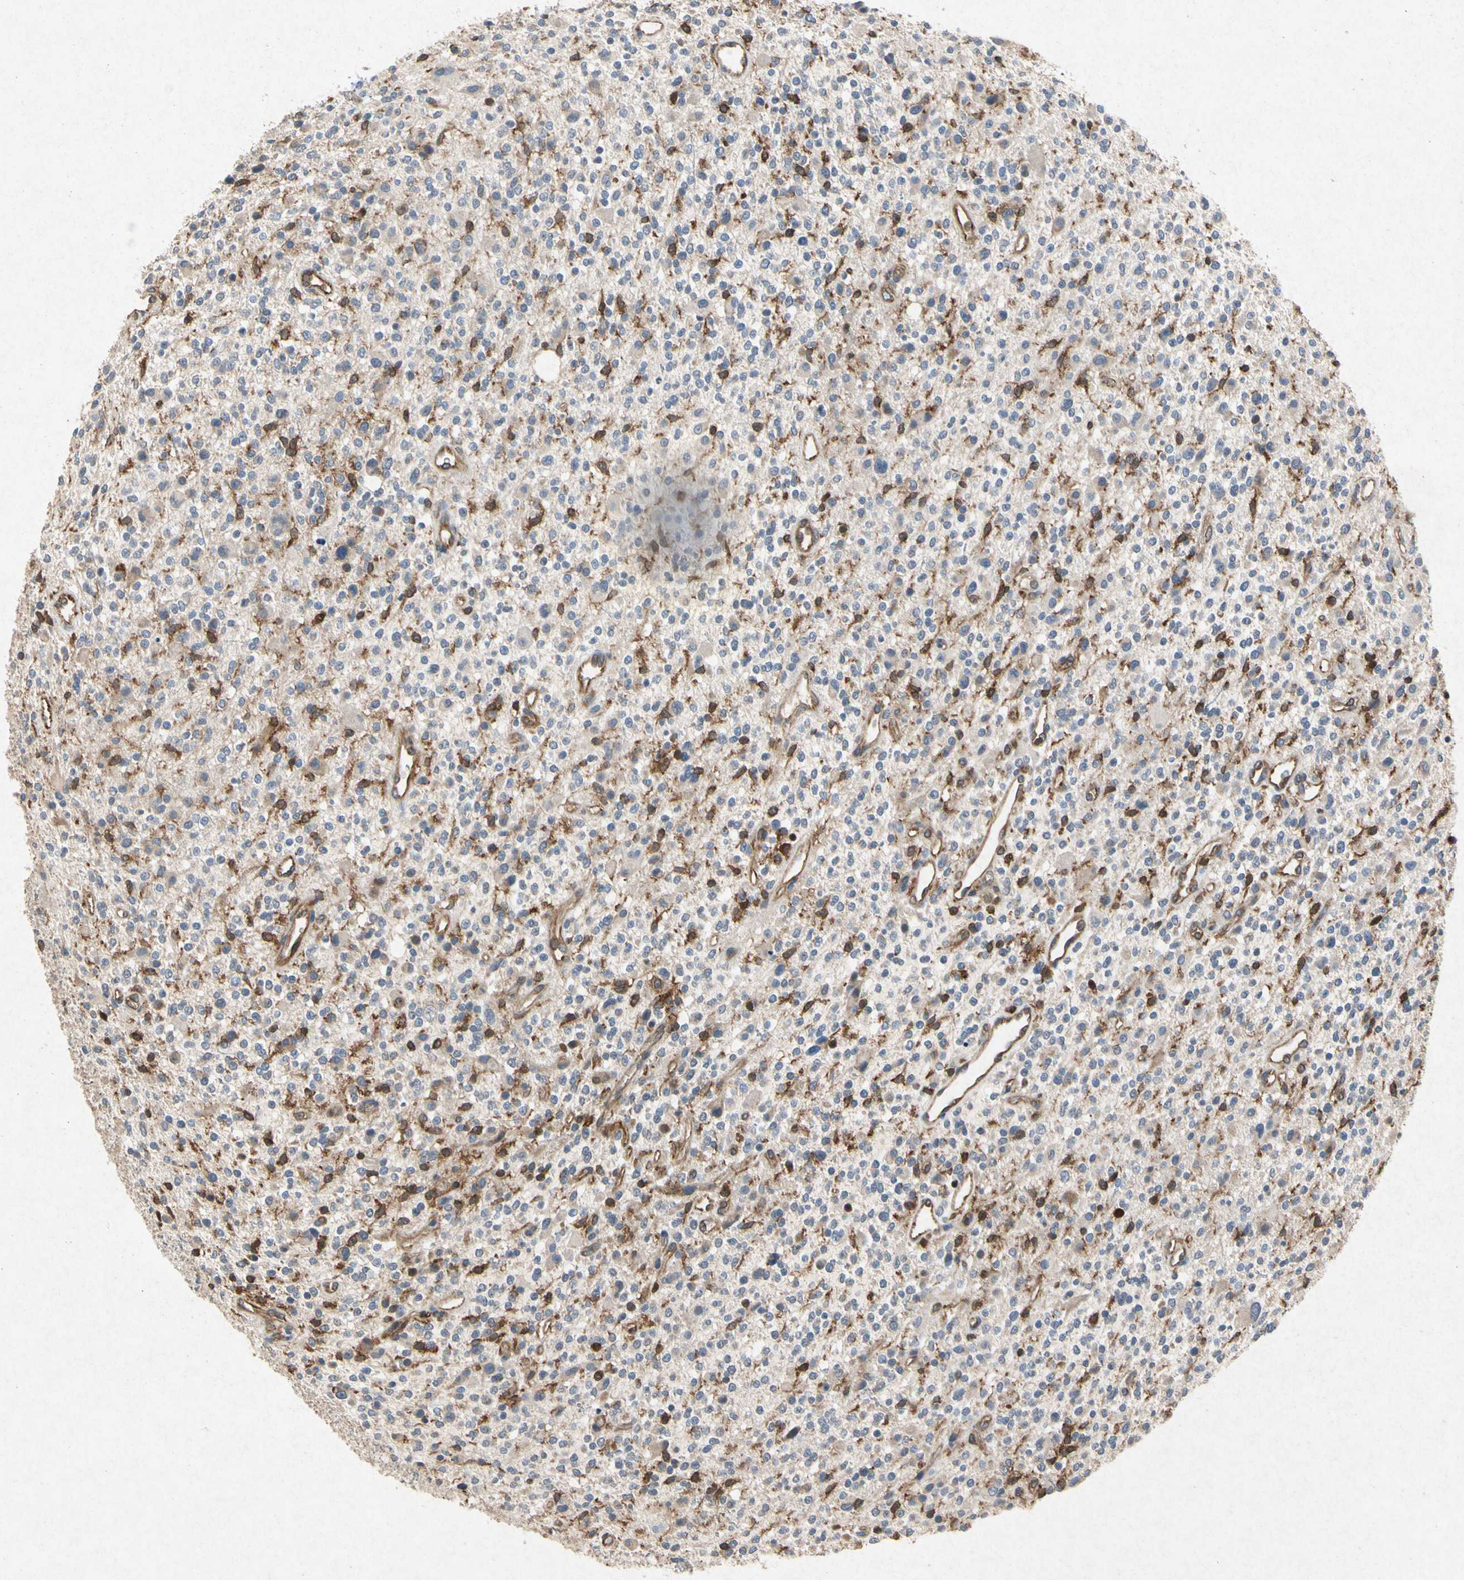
{"staining": {"intensity": "weak", "quantity": "<25%", "location": "cytoplasmic/membranous"}, "tissue": "glioma", "cell_type": "Tumor cells", "image_type": "cancer", "snomed": [{"axis": "morphology", "description": "Glioma, malignant, High grade"}, {"axis": "topography", "description": "Brain"}], "caption": "Protein analysis of glioma exhibits no significant expression in tumor cells.", "gene": "RPS6KA1", "patient": {"sex": "male", "age": 48}}